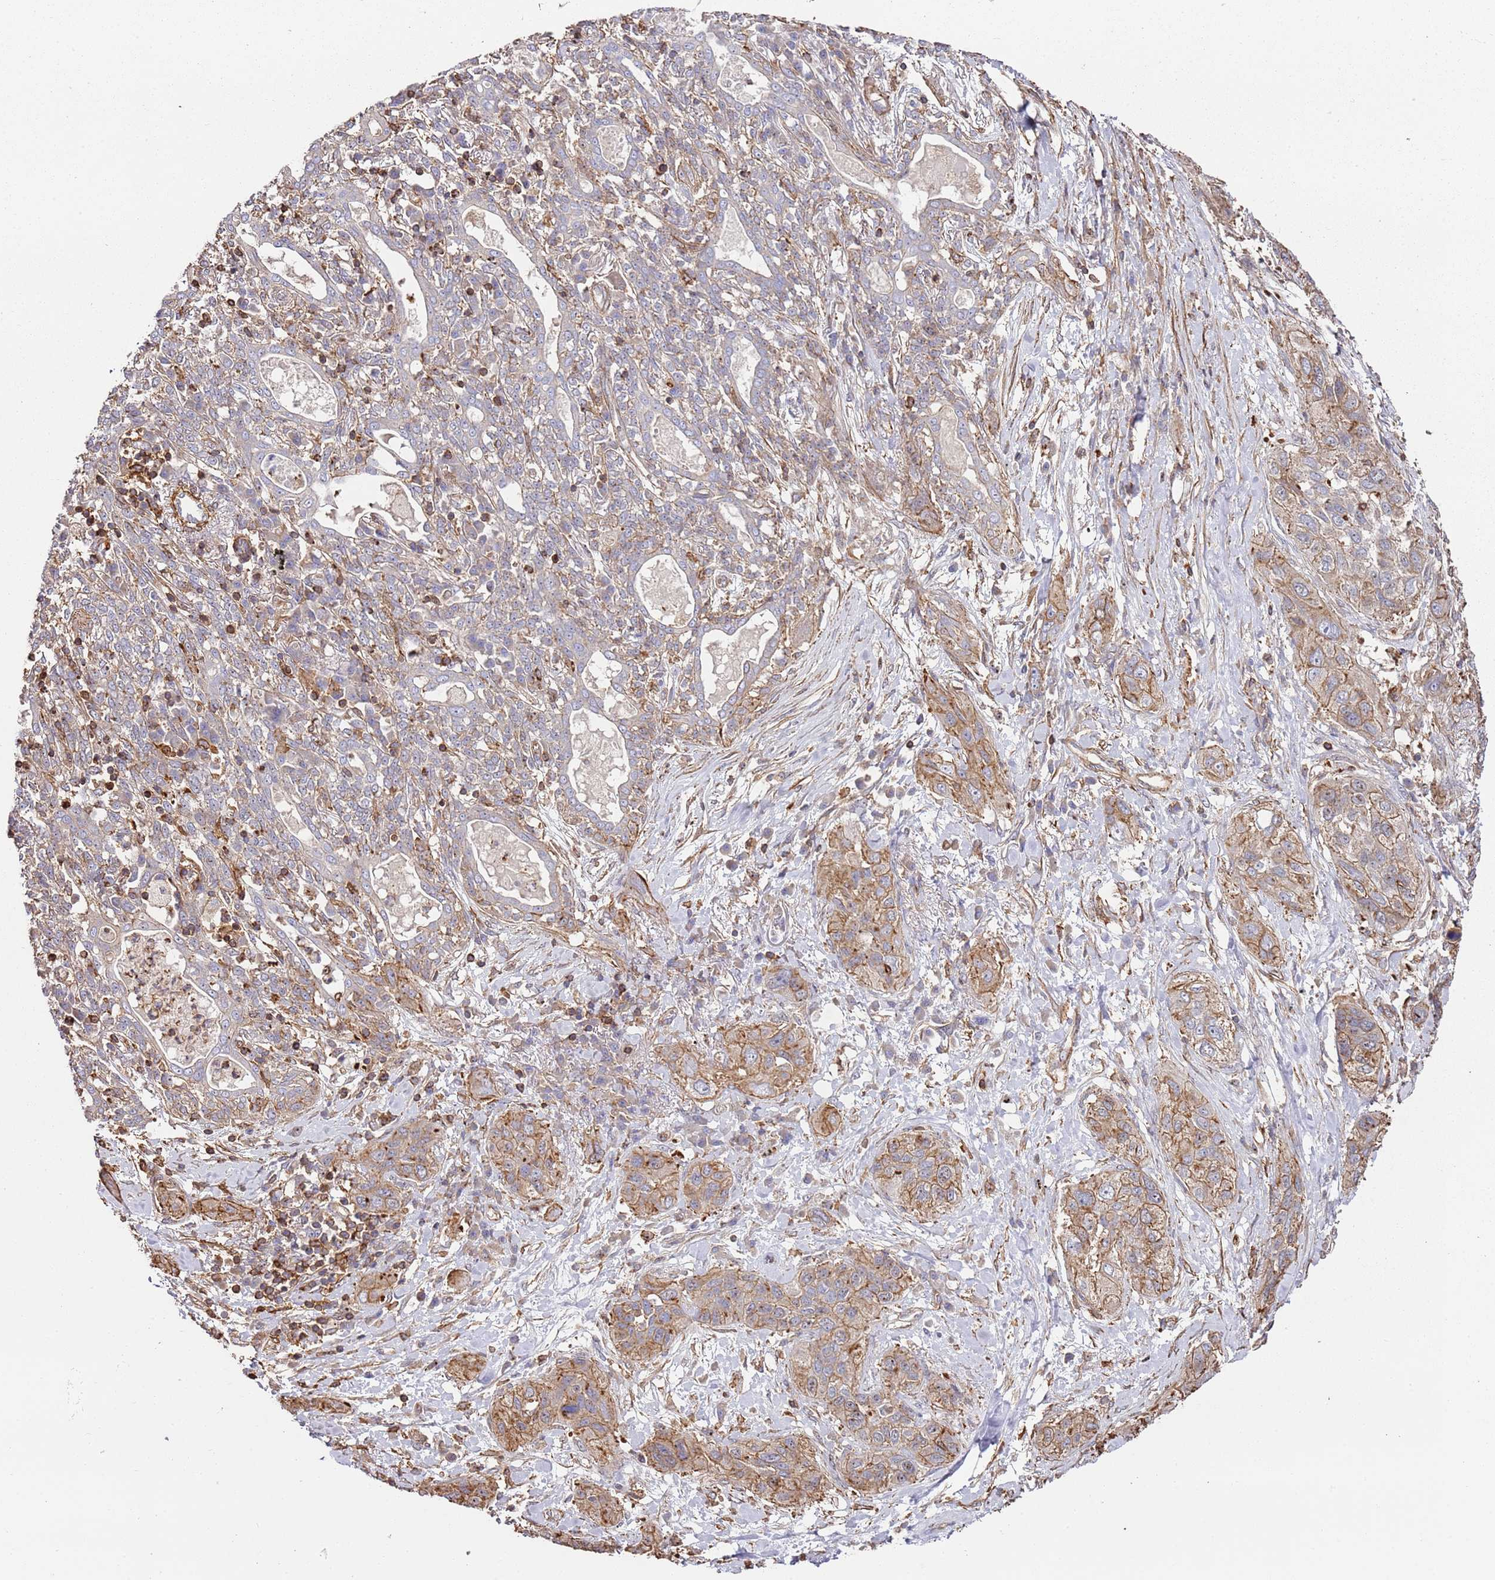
{"staining": {"intensity": "moderate", "quantity": "25%-75%", "location": "cytoplasmic/membranous"}, "tissue": "lung cancer", "cell_type": "Tumor cells", "image_type": "cancer", "snomed": [{"axis": "morphology", "description": "Squamous cell carcinoma, NOS"}, {"axis": "topography", "description": "Lung"}], "caption": "Moderate cytoplasmic/membranous staining for a protein is identified in about 25%-75% of tumor cells of squamous cell carcinoma (lung) using immunohistochemistry.", "gene": "CYP2U1", "patient": {"sex": "female", "age": 70}}